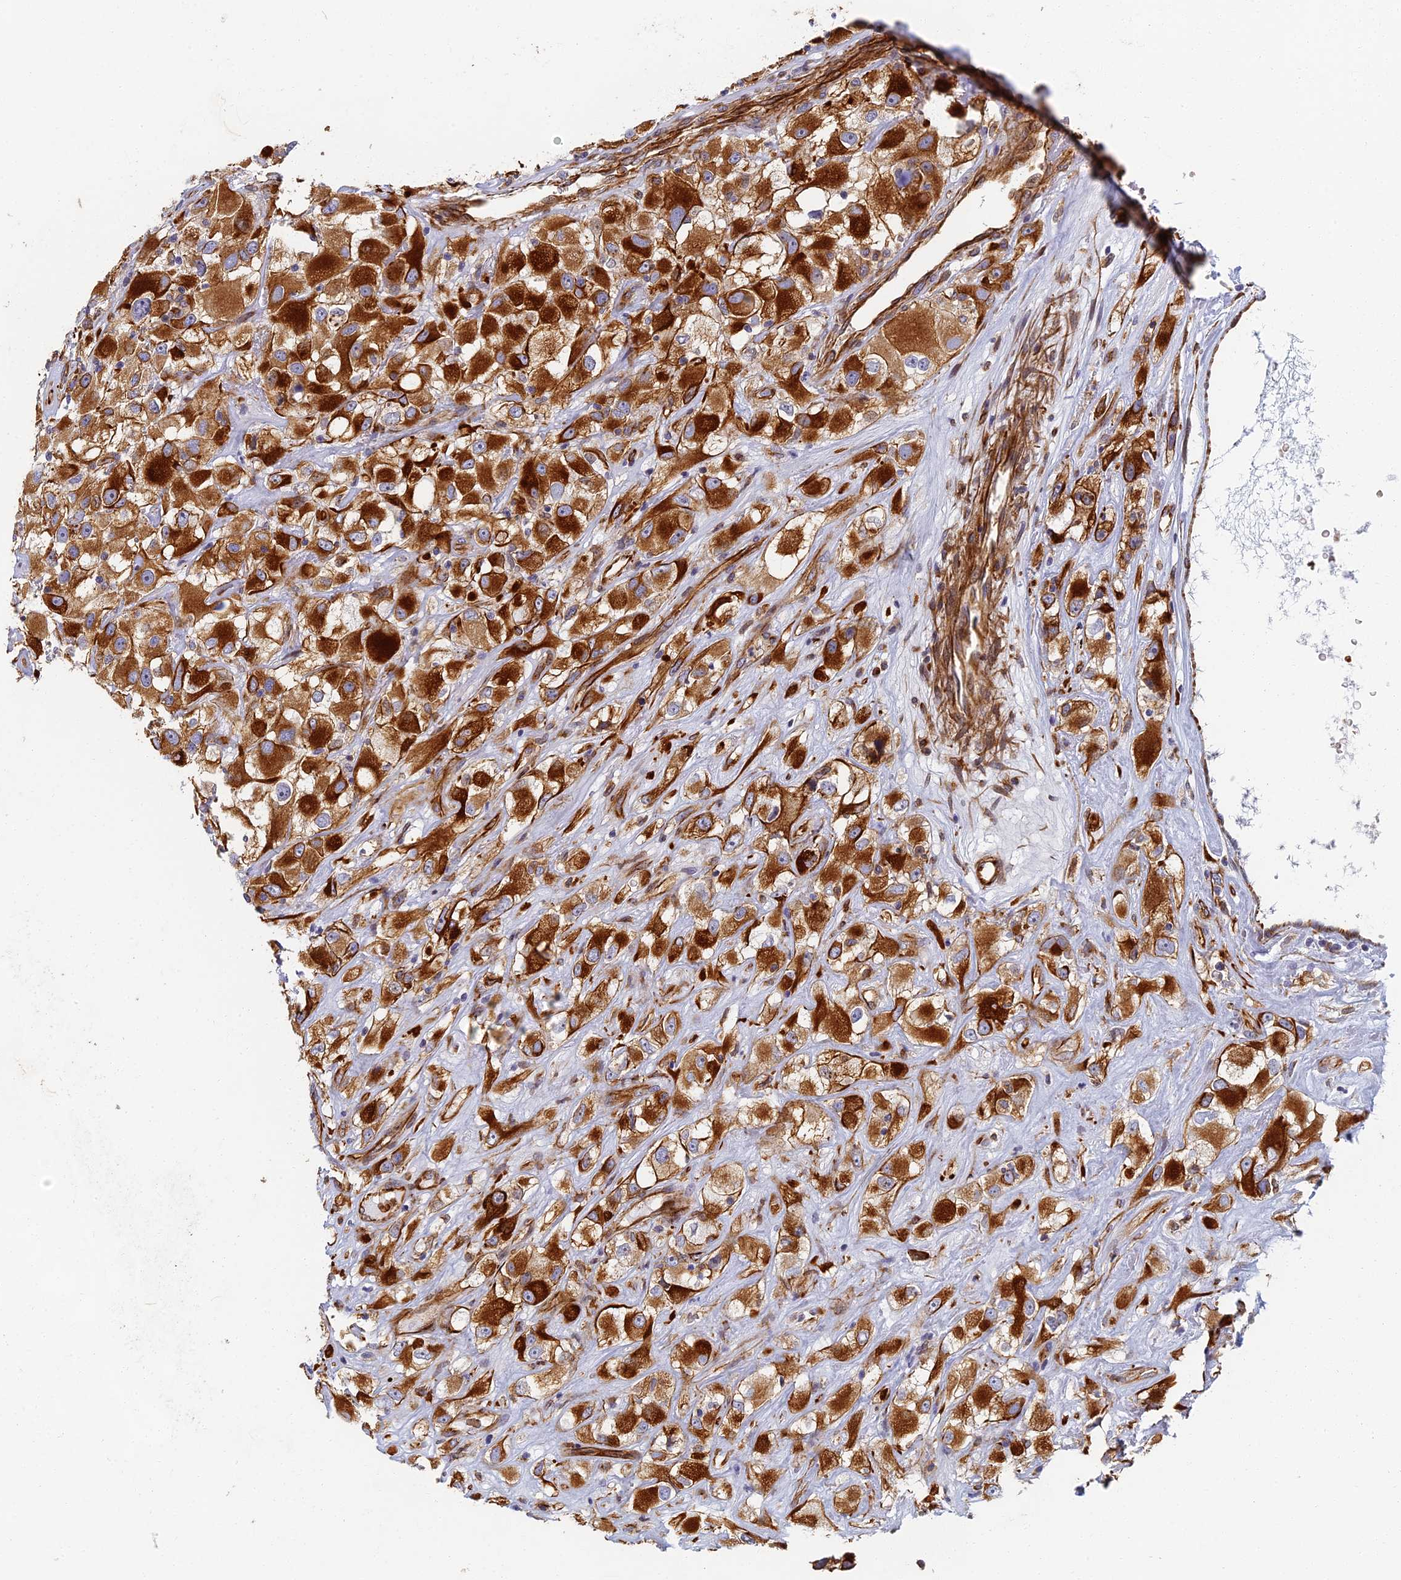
{"staining": {"intensity": "strong", "quantity": ">75%", "location": "cytoplasmic/membranous"}, "tissue": "renal cancer", "cell_type": "Tumor cells", "image_type": "cancer", "snomed": [{"axis": "morphology", "description": "Adenocarcinoma, NOS"}, {"axis": "topography", "description": "Kidney"}], "caption": "Strong cytoplasmic/membranous expression is present in approximately >75% of tumor cells in renal cancer. The protein is stained brown, and the nuclei are stained in blue (DAB IHC with brightfield microscopy, high magnification).", "gene": "ABCB10", "patient": {"sex": "female", "age": 52}}